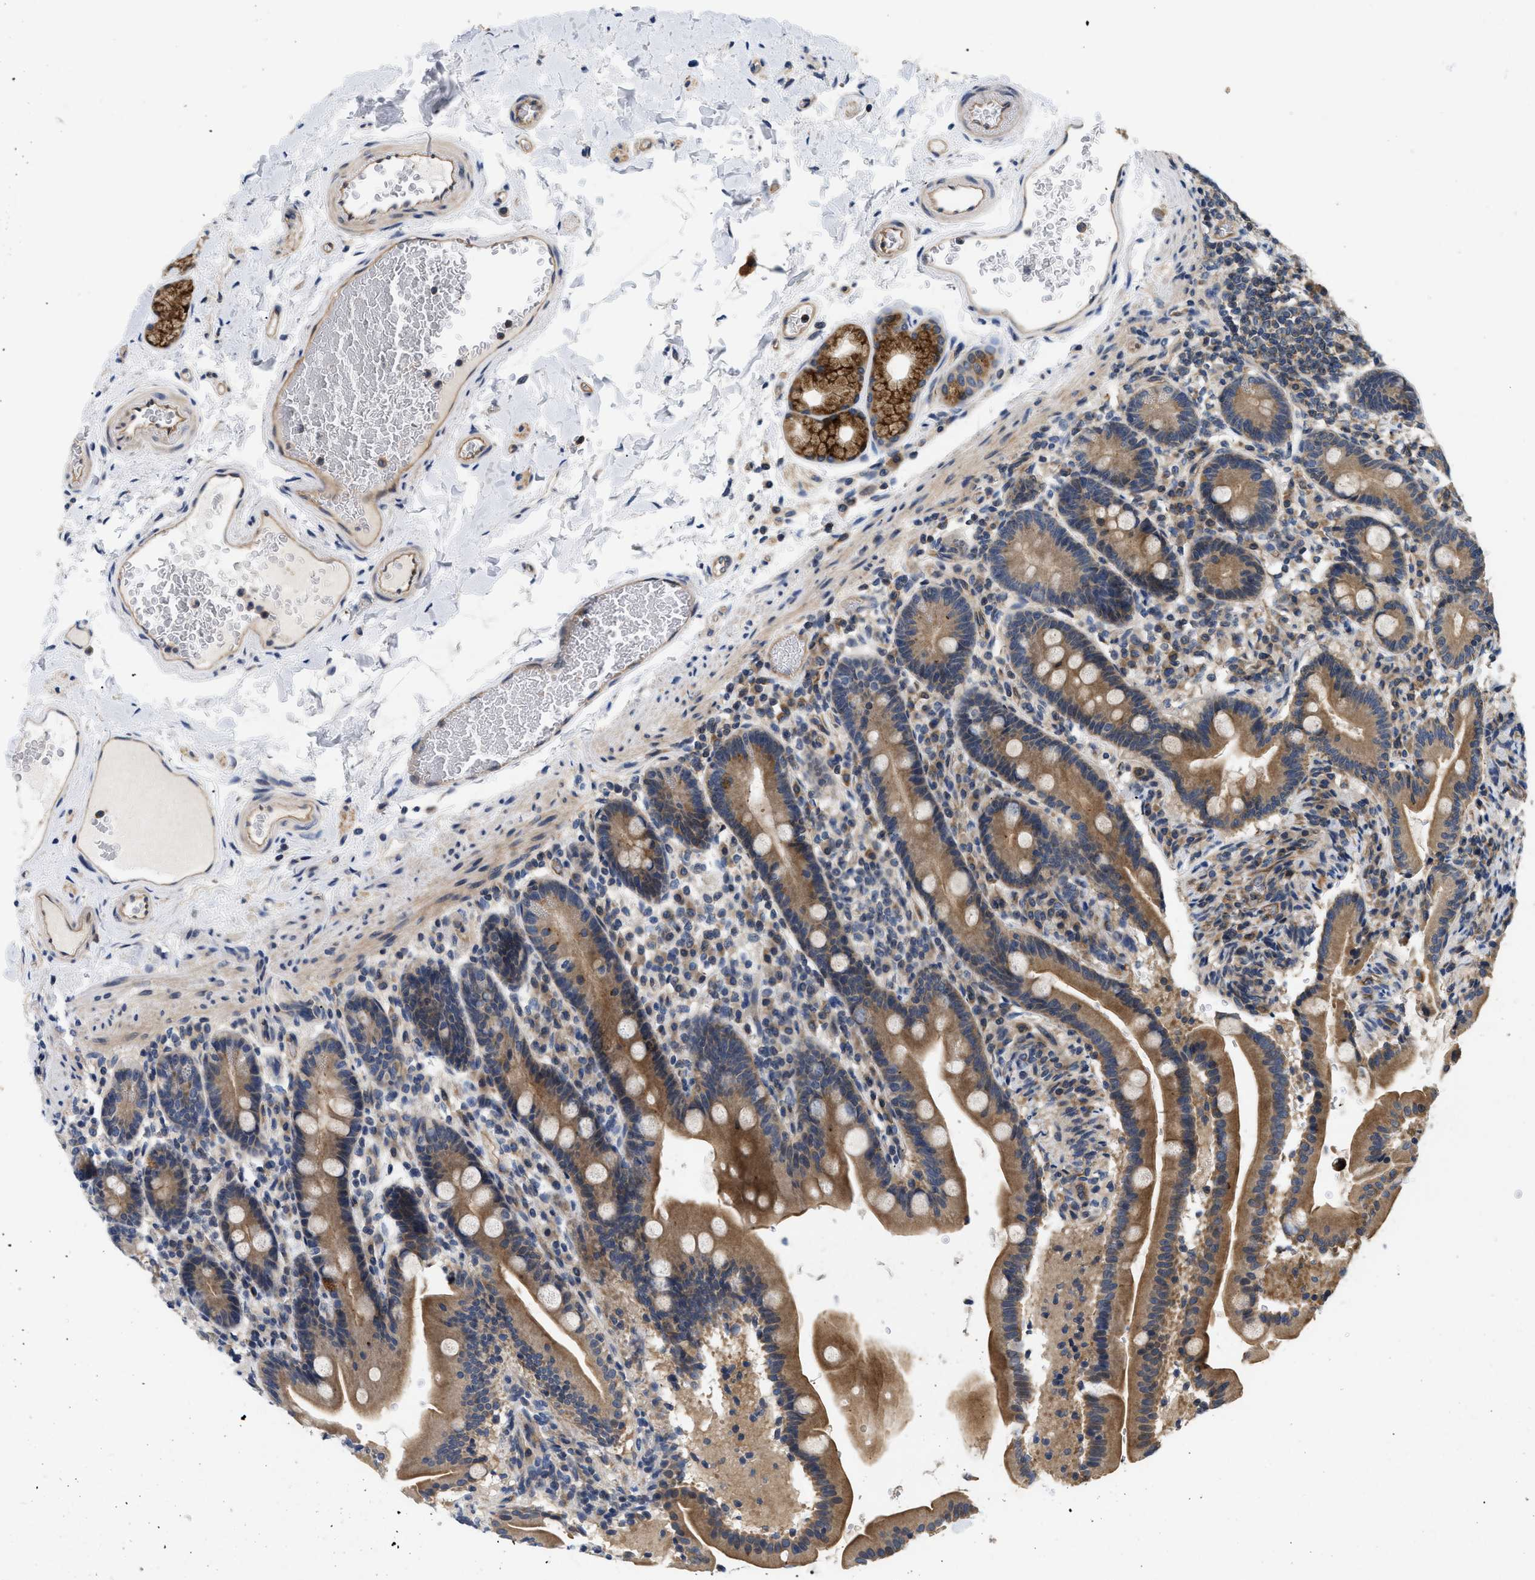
{"staining": {"intensity": "moderate", "quantity": ">75%", "location": "cytoplasmic/membranous"}, "tissue": "duodenum", "cell_type": "Glandular cells", "image_type": "normal", "snomed": [{"axis": "morphology", "description": "Normal tissue, NOS"}, {"axis": "topography", "description": "Duodenum"}], "caption": "Immunohistochemical staining of unremarkable duodenum demonstrates medium levels of moderate cytoplasmic/membranous expression in about >75% of glandular cells.", "gene": "HMGCR", "patient": {"sex": "male", "age": 54}}